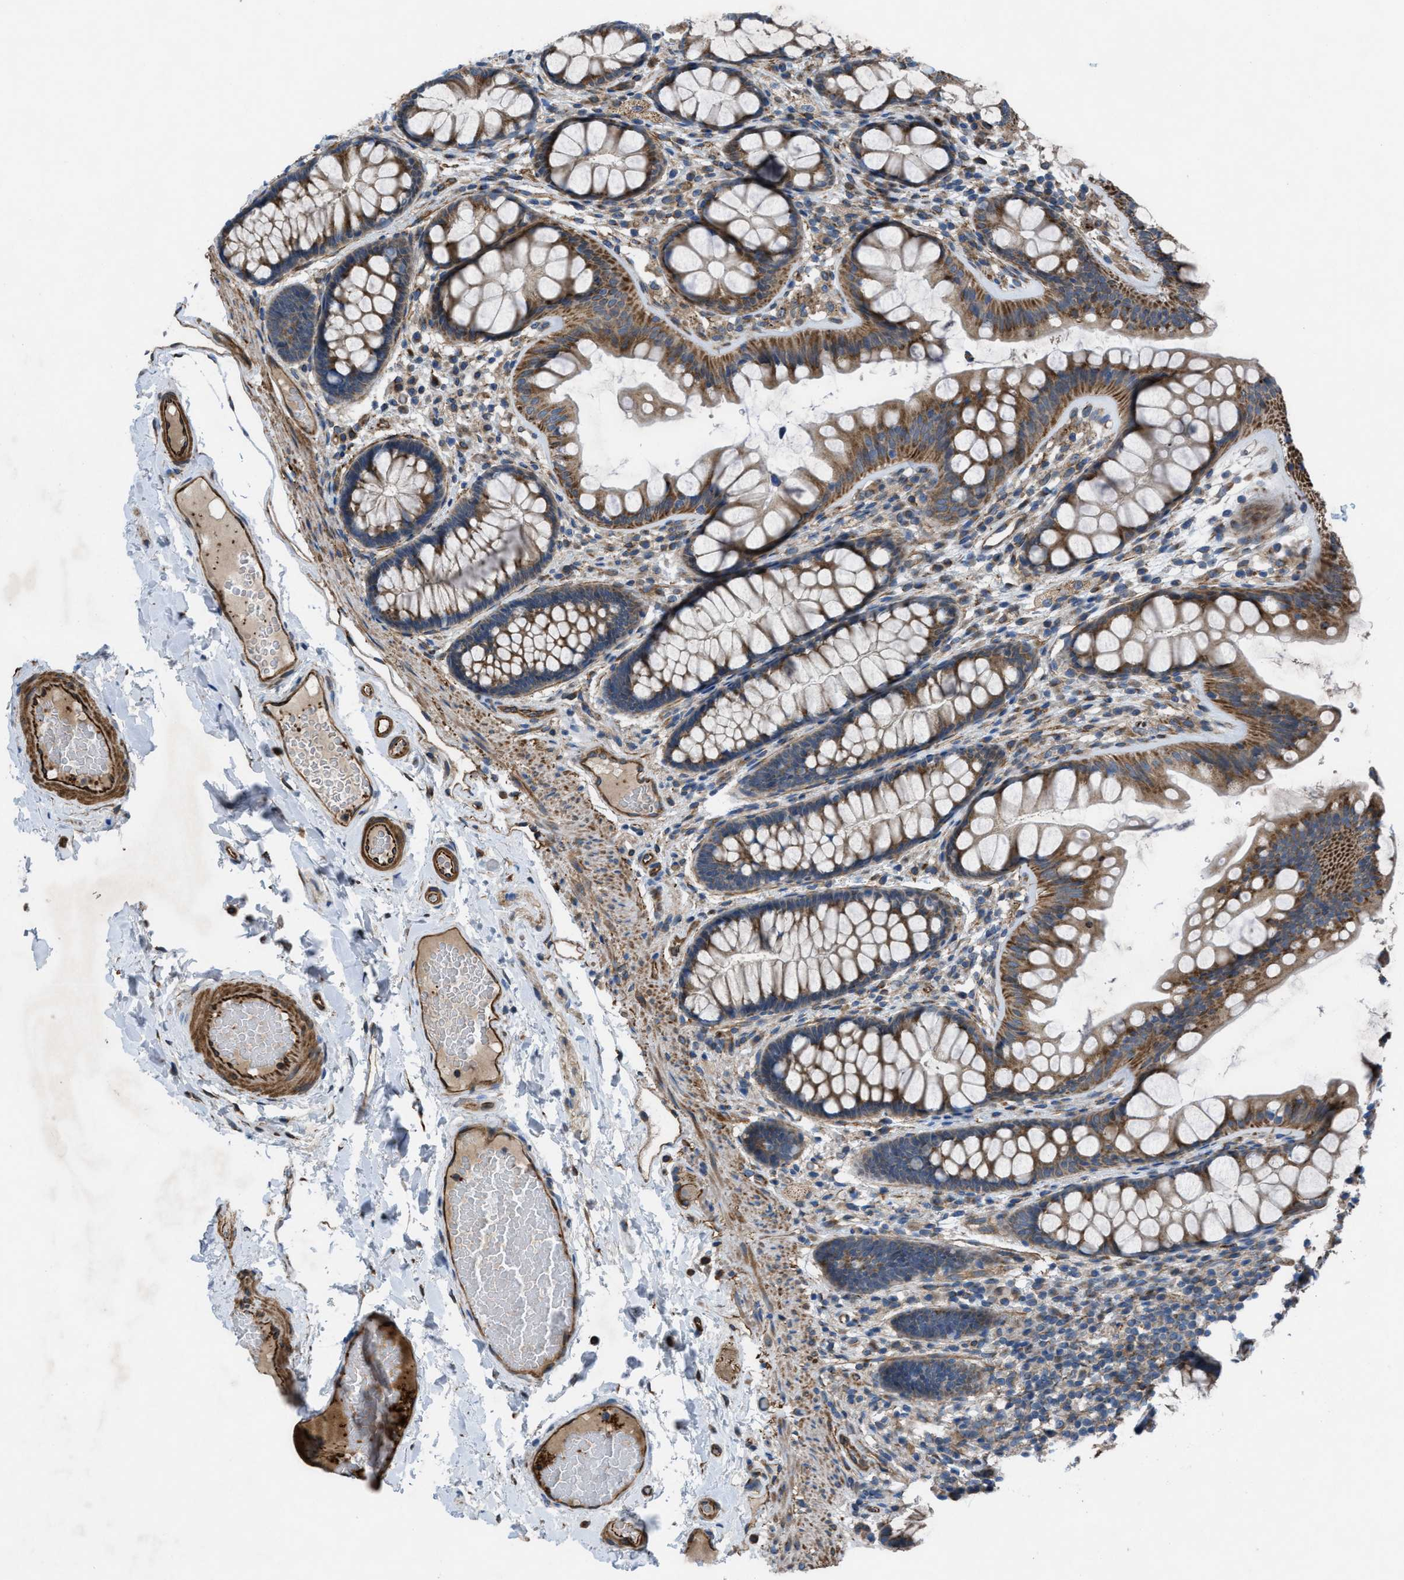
{"staining": {"intensity": "moderate", "quantity": ">75%", "location": "cytoplasmic/membranous"}, "tissue": "colon", "cell_type": "Endothelial cells", "image_type": "normal", "snomed": [{"axis": "morphology", "description": "Normal tissue, NOS"}, {"axis": "topography", "description": "Colon"}], "caption": "Immunohistochemical staining of benign human colon demonstrates medium levels of moderate cytoplasmic/membranous staining in approximately >75% of endothelial cells.", "gene": "SLC6A9", "patient": {"sex": "female", "age": 56}}